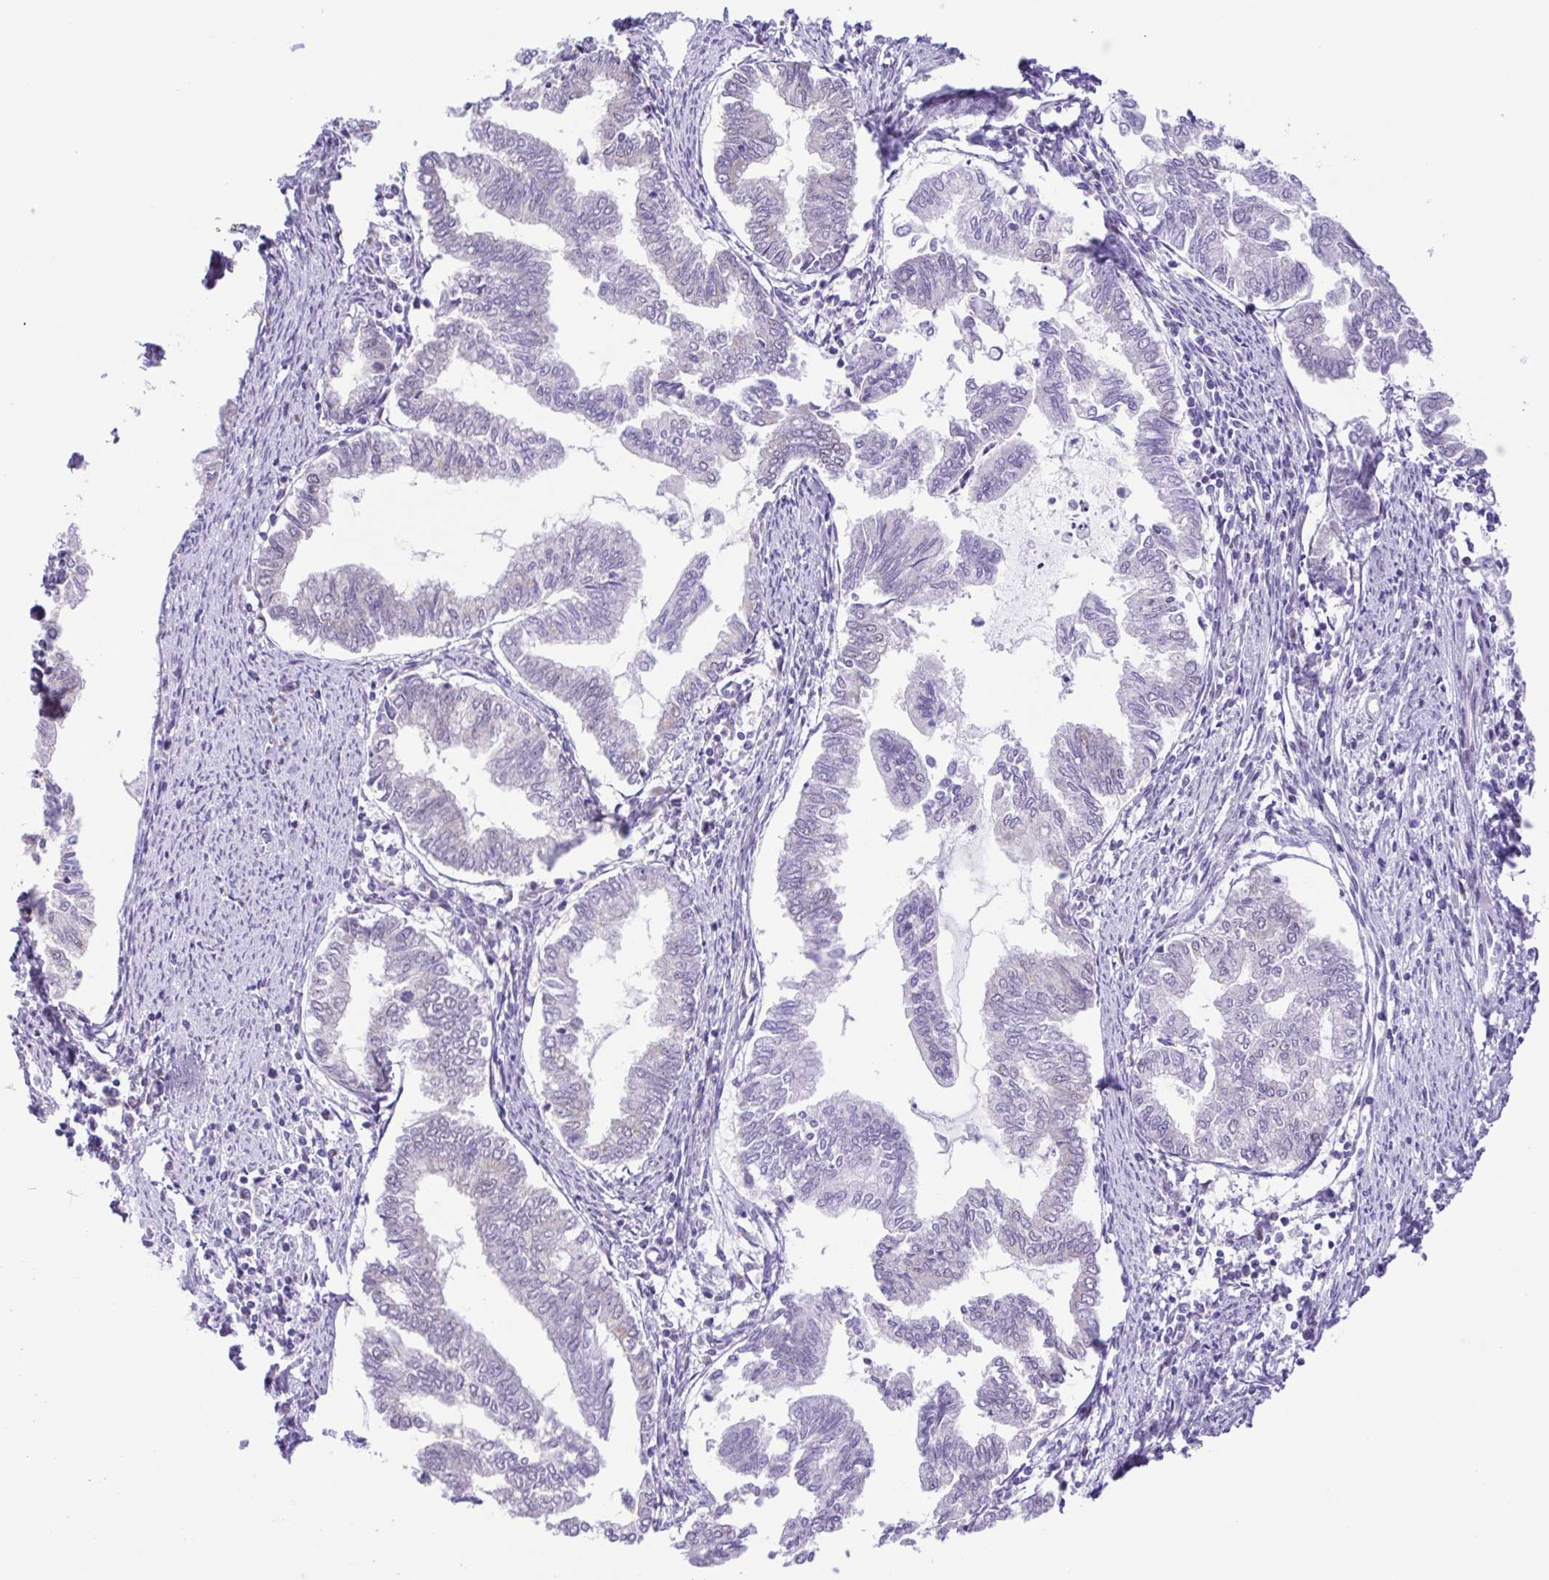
{"staining": {"intensity": "negative", "quantity": "none", "location": "none"}, "tissue": "endometrial cancer", "cell_type": "Tumor cells", "image_type": "cancer", "snomed": [{"axis": "morphology", "description": "Adenocarcinoma, NOS"}, {"axis": "topography", "description": "Endometrium"}], "caption": "Endometrial cancer (adenocarcinoma) stained for a protein using immunohistochemistry (IHC) shows no expression tumor cells.", "gene": "TGM3", "patient": {"sex": "female", "age": 79}}